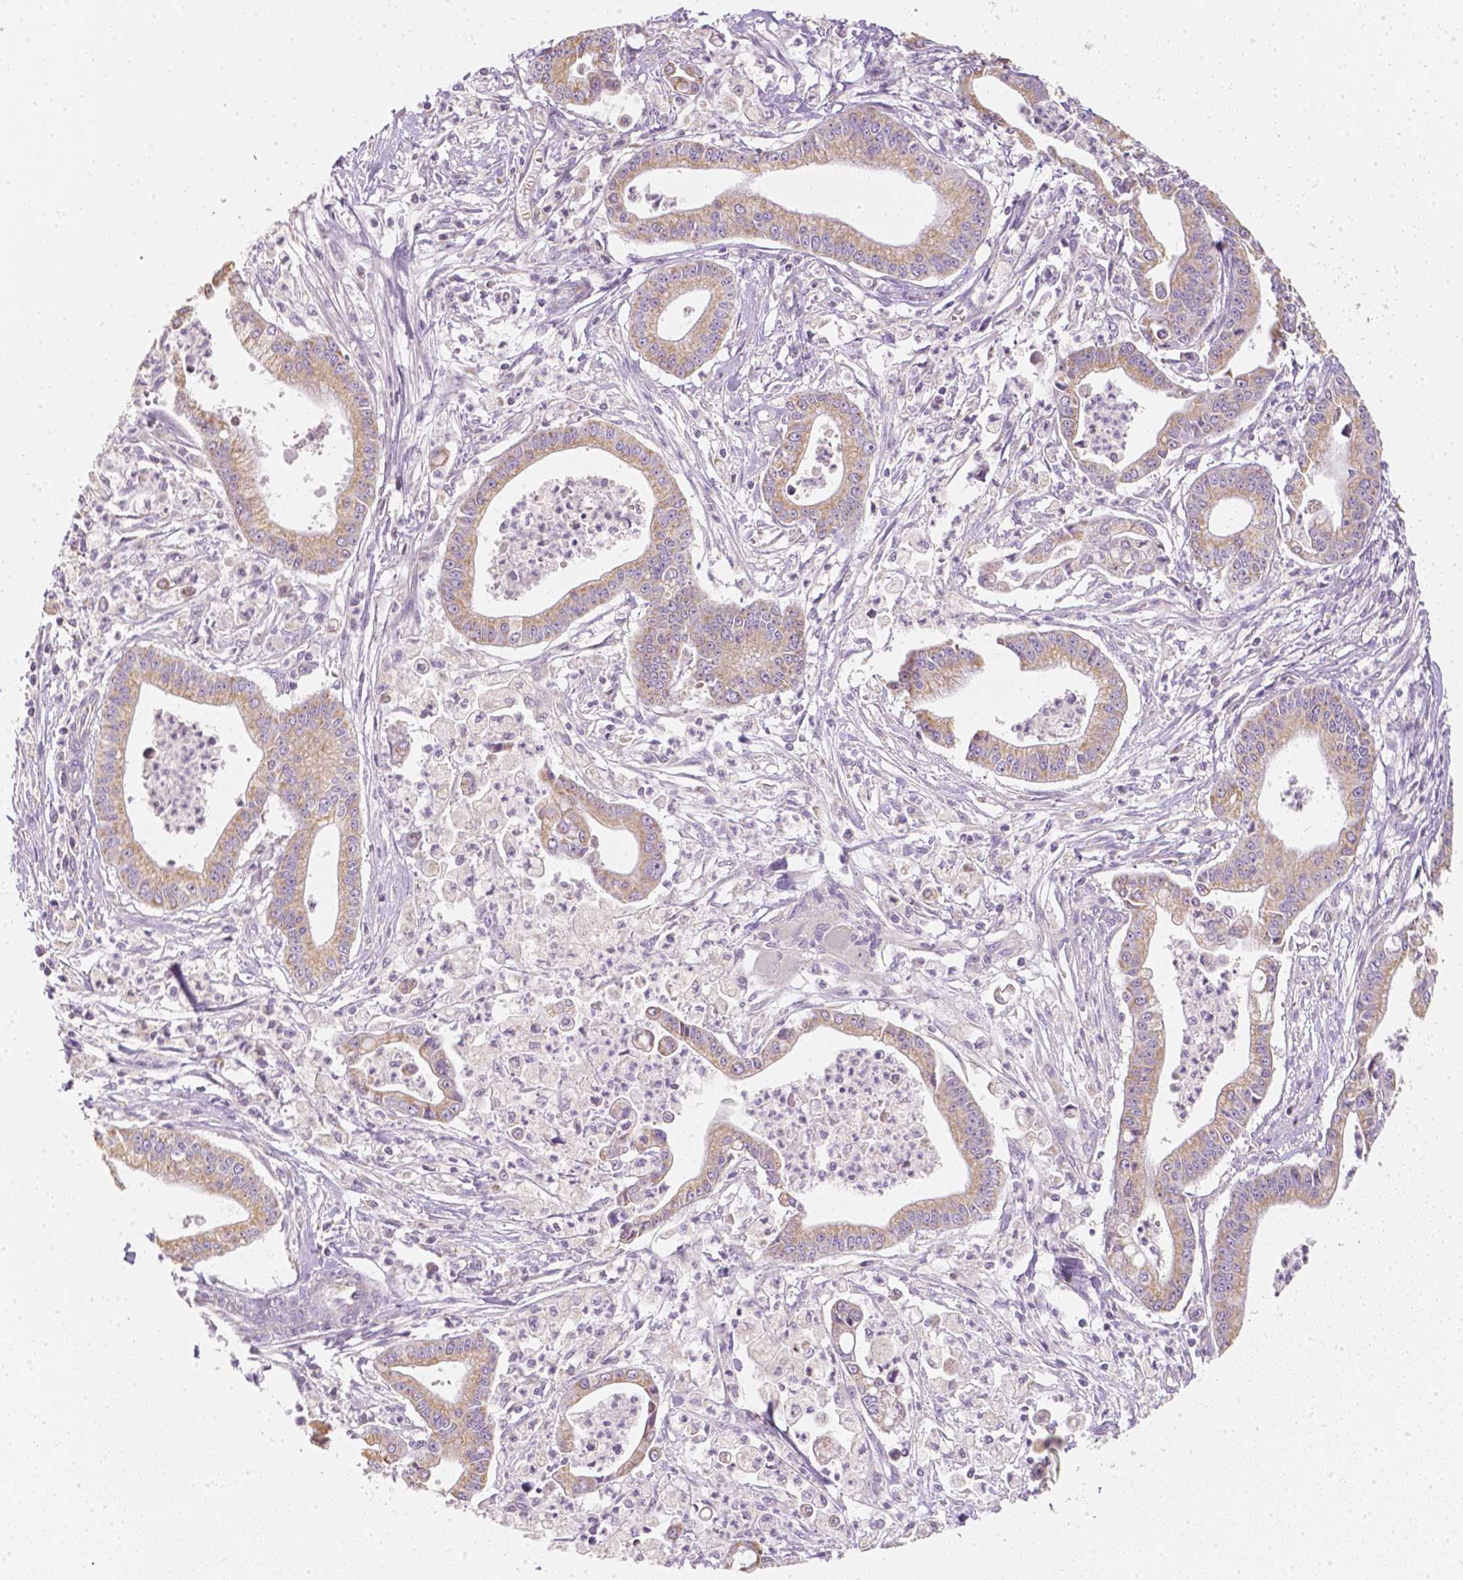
{"staining": {"intensity": "moderate", "quantity": ">75%", "location": "cytoplasmic/membranous"}, "tissue": "pancreatic cancer", "cell_type": "Tumor cells", "image_type": "cancer", "snomed": [{"axis": "morphology", "description": "Adenocarcinoma, NOS"}, {"axis": "topography", "description": "Pancreas"}], "caption": "A medium amount of moderate cytoplasmic/membranous staining is appreciated in about >75% of tumor cells in pancreatic adenocarcinoma tissue. (Stains: DAB in brown, nuclei in blue, Microscopy: brightfield microscopy at high magnification).", "gene": "NVL", "patient": {"sex": "female", "age": 65}}